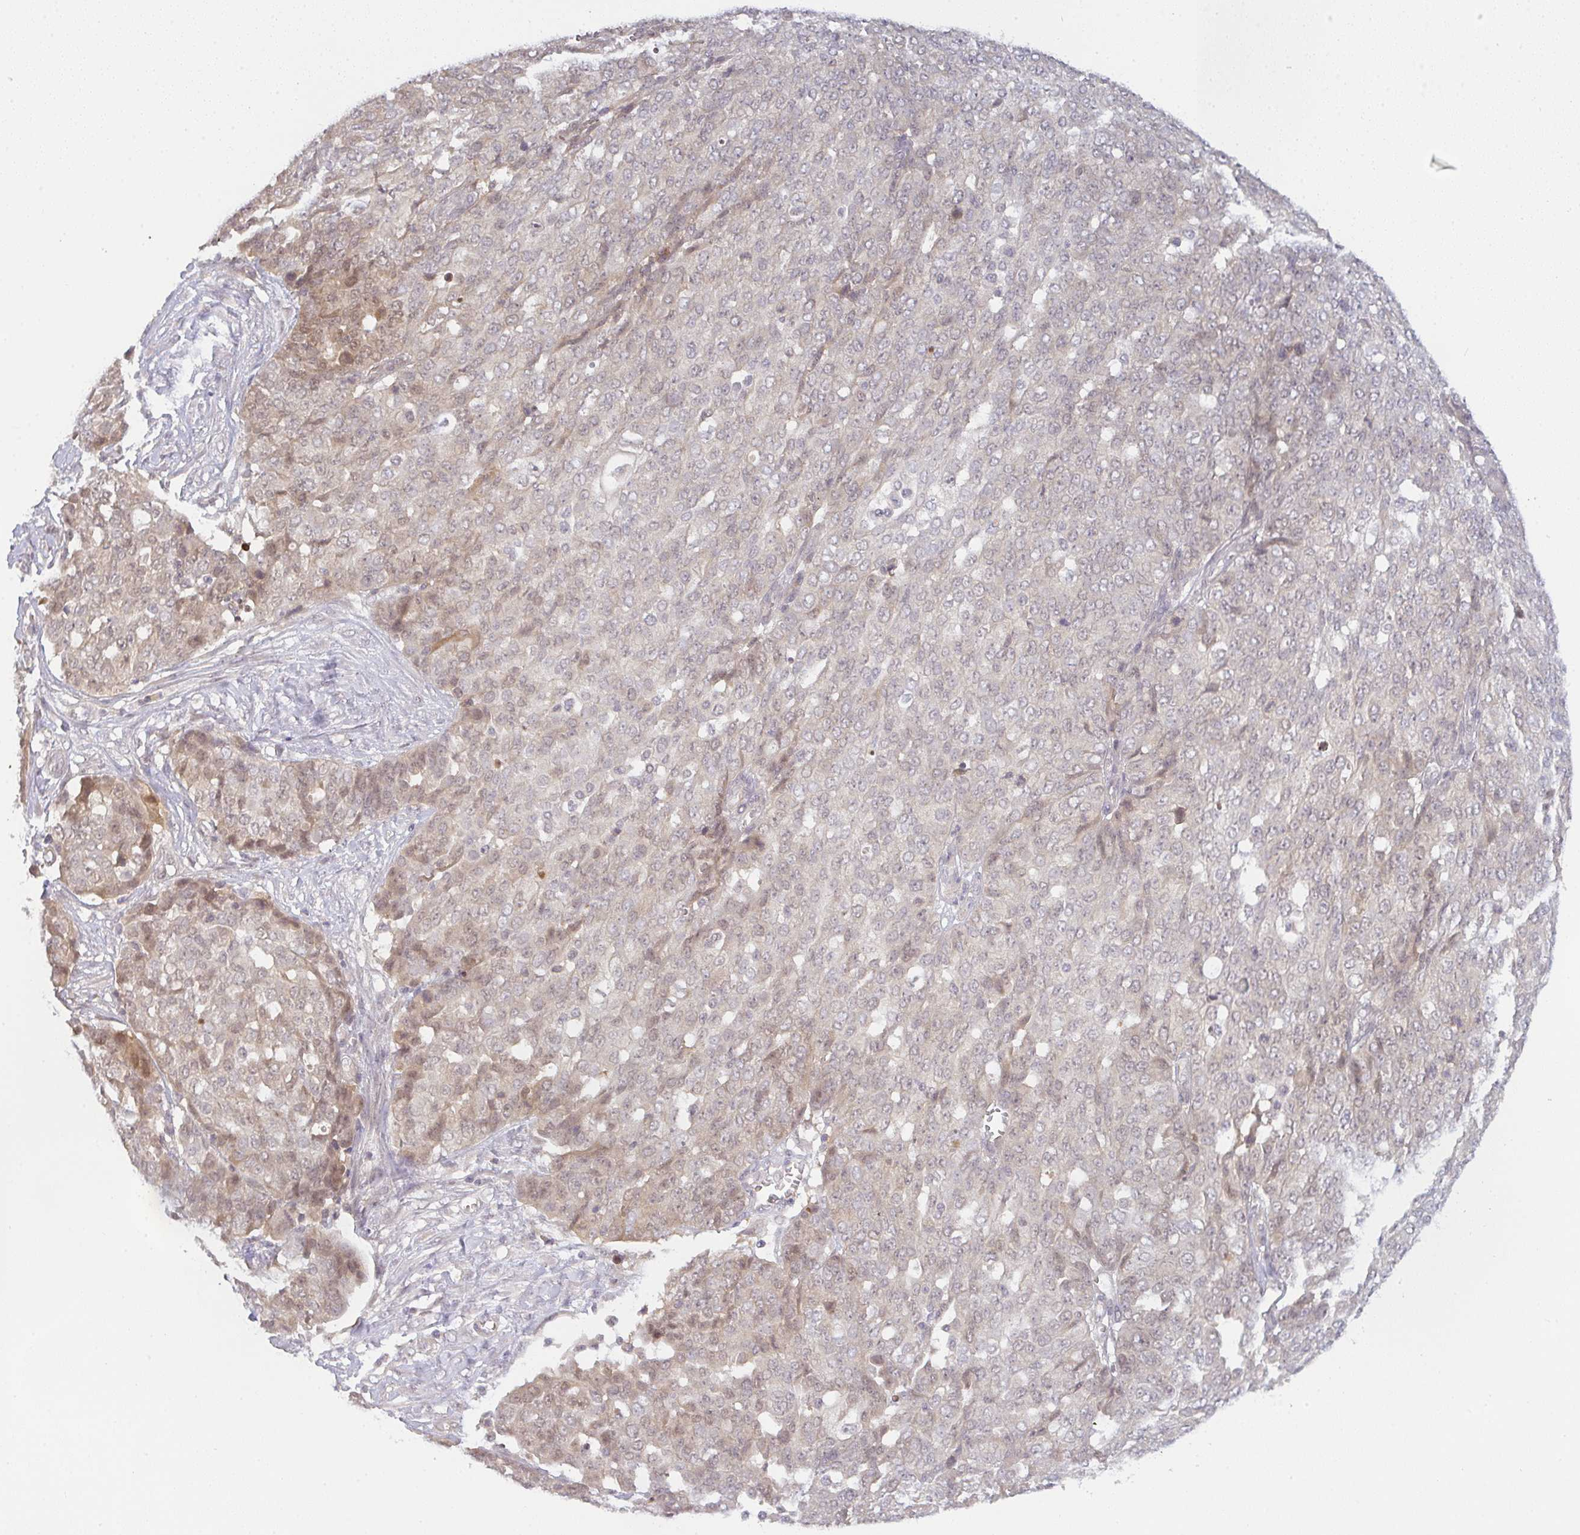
{"staining": {"intensity": "weak", "quantity": "<25%", "location": "cytoplasmic/membranous,nuclear"}, "tissue": "ovarian cancer", "cell_type": "Tumor cells", "image_type": "cancer", "snomed": [{"axis": "morphology", "description": "Cystadenocarcinoma, serous, NOS"}, {"axis": "topography", "description": "Soft tissue"}, {"axis": "topography", "description": "Ovary"}], "caption": "High magnification brightfield microscopy of ovarian serous cystadenocarcinoma stained with DAB (3,3'-diaminobenzidine) (brown) and counterstained with hematoxylin (blue): tumor cells show no significant expression. (IHC, brightfield microscopy, high magnification).", "gene": "CSE1L", "patient": {"sex": "female", "age": 57}}